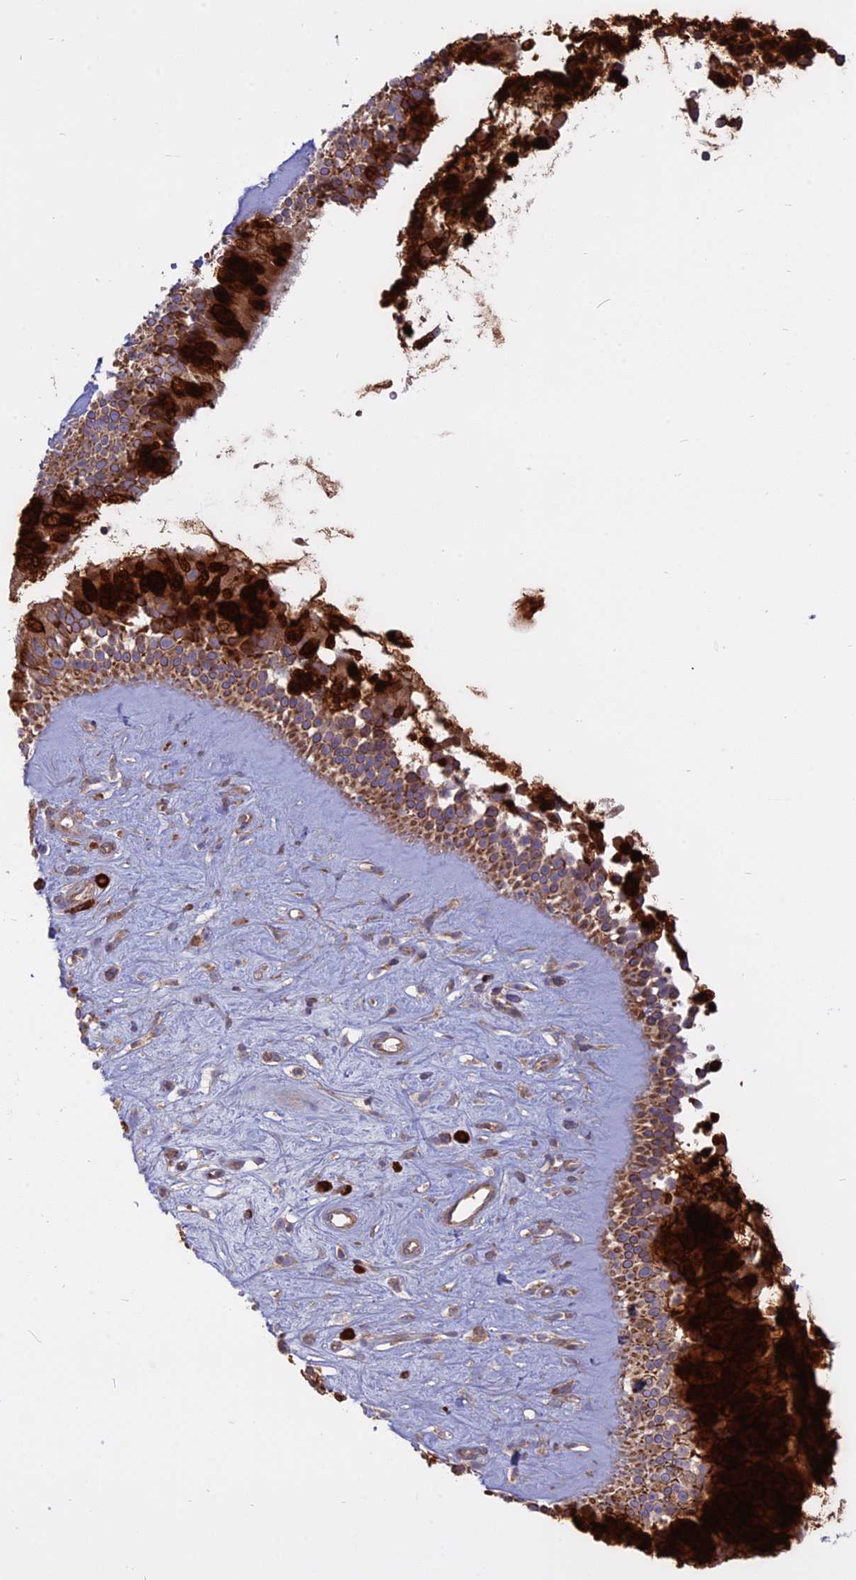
{"staining": {"intensity": "strong", "quantity": ">75%", "location": "cytoplasmic/membranous"}, "tissue": "nasopharynx", "cell_type": "Respiratory epithelial cells", "image_type": "normal", "snomed": [{"axis": "morphology", "description": "Normal tissue, NOS"}, {"axis": "topography", "description": "Nasopharynx"}], "caption": "High-power microscopy captured an immunohistochemistry (IHC) image of normal nasopharynx, revealing strong cytoplasmic/membranous staining in approximately >75% of respiratory epithelial cells.", "gene": "TMEM208", "patient": {"sex": "male", "age": 32}}